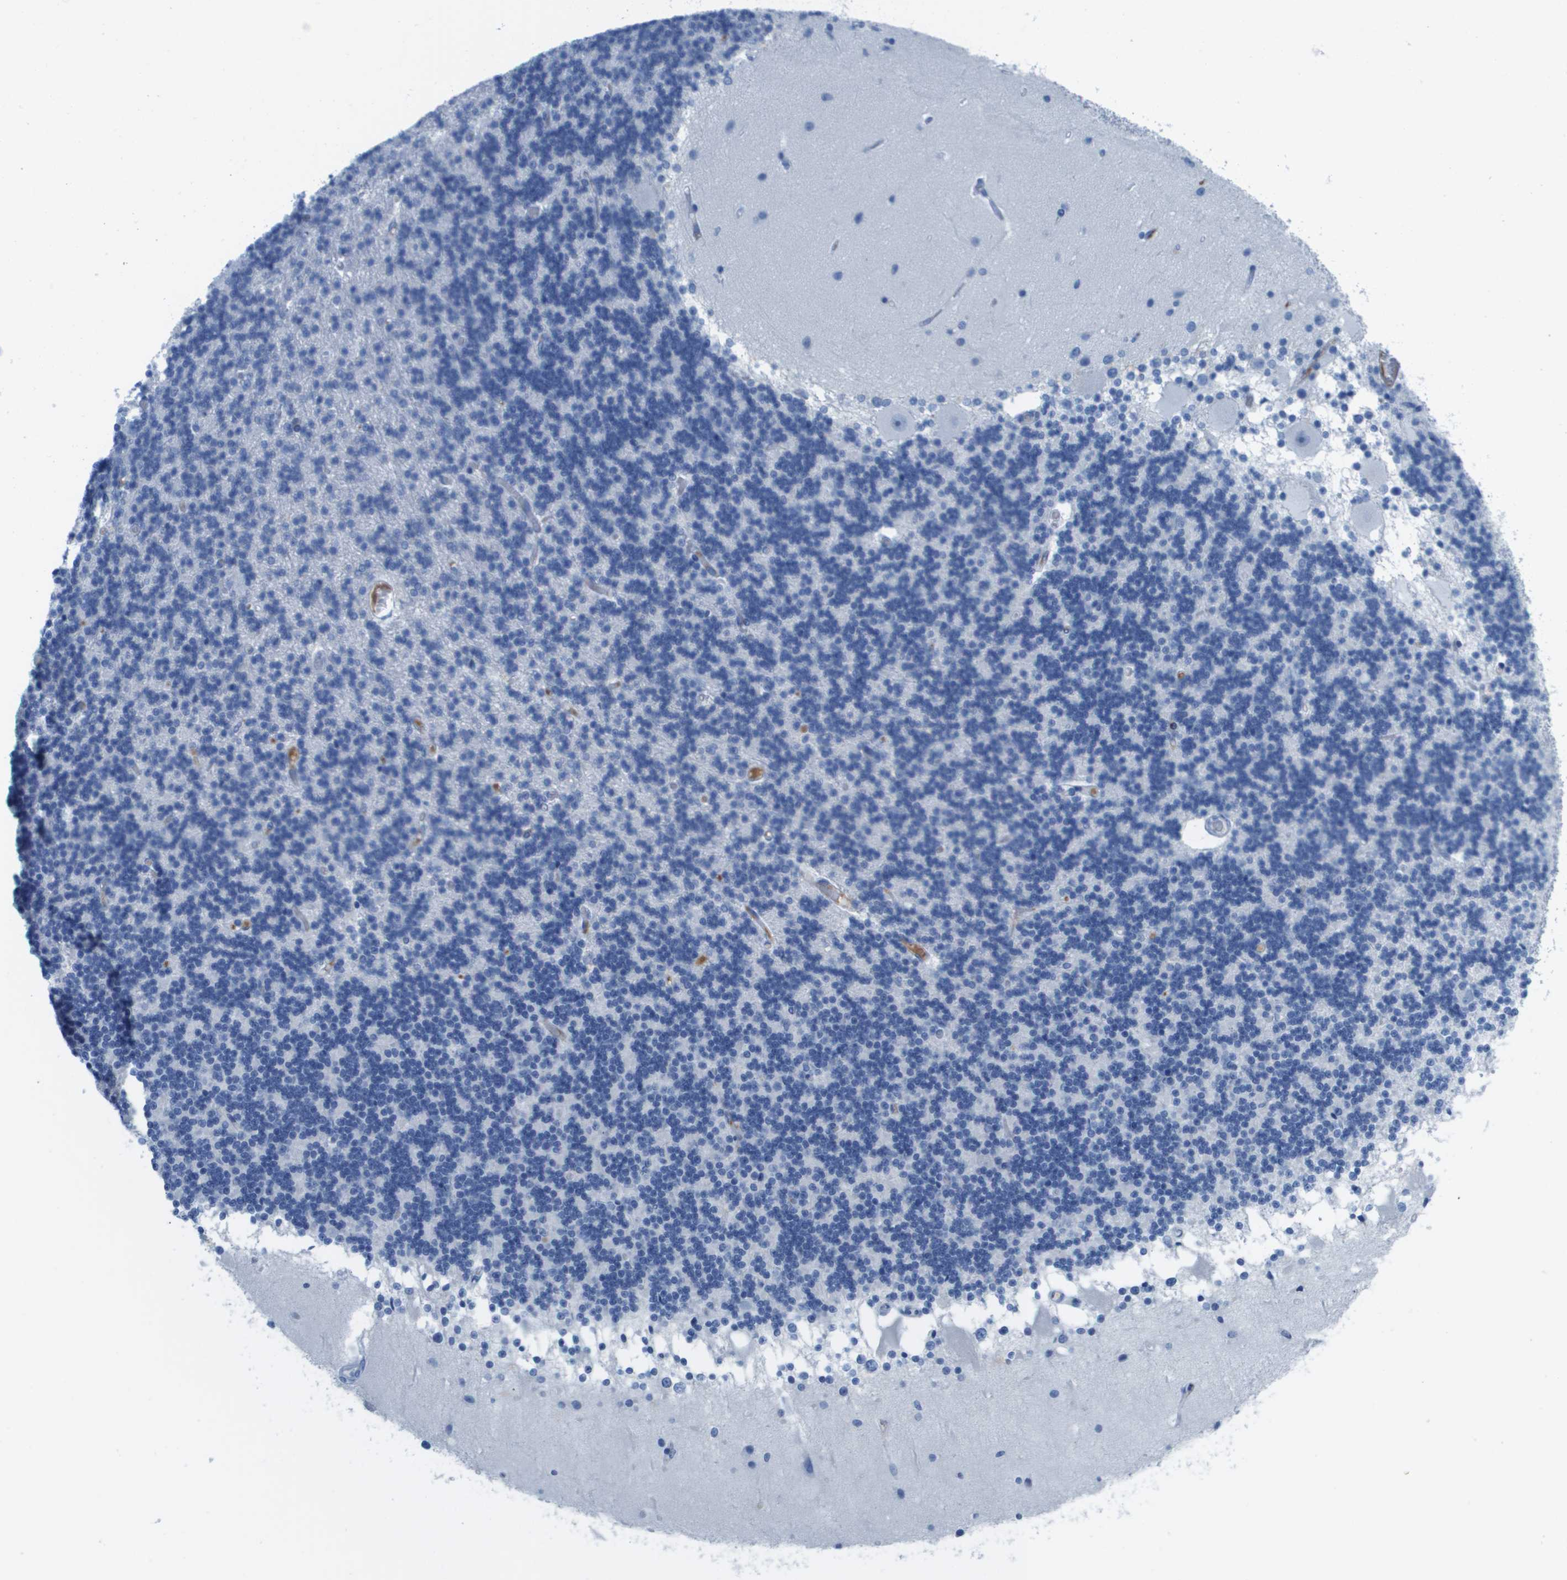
{"staining": {"intensity": "negative", "quantity": "none", "location": "none"}, "tissue": "cerebellum", "cell_type": "Cells in granular layer", "image_type": "normal", "snomed": [{"axis": "morphology", "description": "Normal tissue, NOS"}, {"axis": "topography", "description": "Cerebellum"}], "caption": "High power microscopy photomicrograph of an IHC histopathology image of normal cerebellum, revealing no significant staining in cells in granular layer.", "gene": "GPR18", "patient": {"sex": "female", "age": 54}}